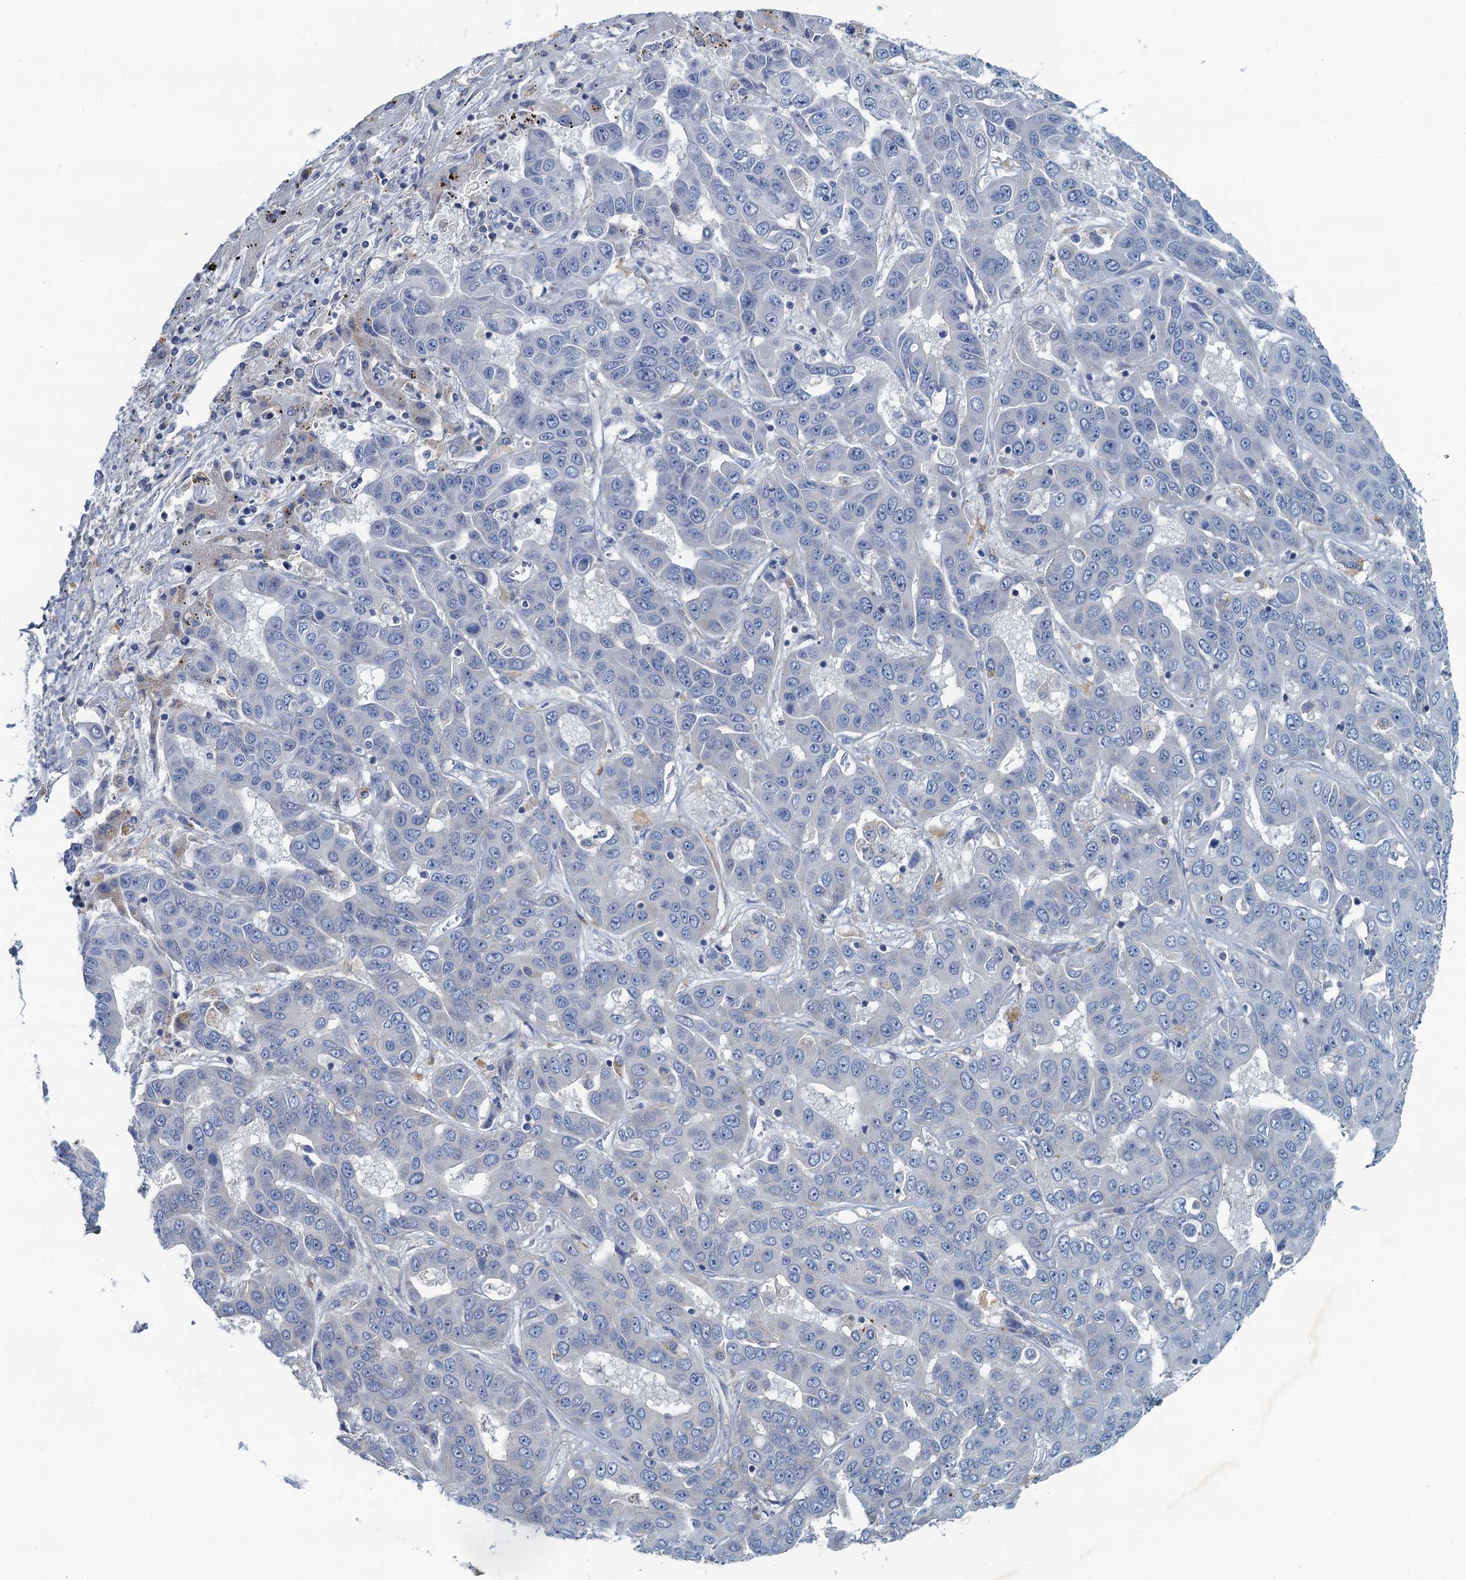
{"staining": {"intensity": "negative", "quantity": "none", "location": "none"}, "tissue": "liver cancer", "cell_type": "Tumor cells", "image_type": "cancer", "snomed": [{"axis": "morphology", "description": "Cholangiocarcinoma"}, {"axis": "topography", "description": "Liver"}], "caption": "DAB (3,3'-diaminobenzidine) immunohistochemical staining of liver cancer (cholangiocarcinoma) reveals no significant staining in tumor cells.", "gene": "THAP10", "patient": {"sex": "female", "age": 52}}